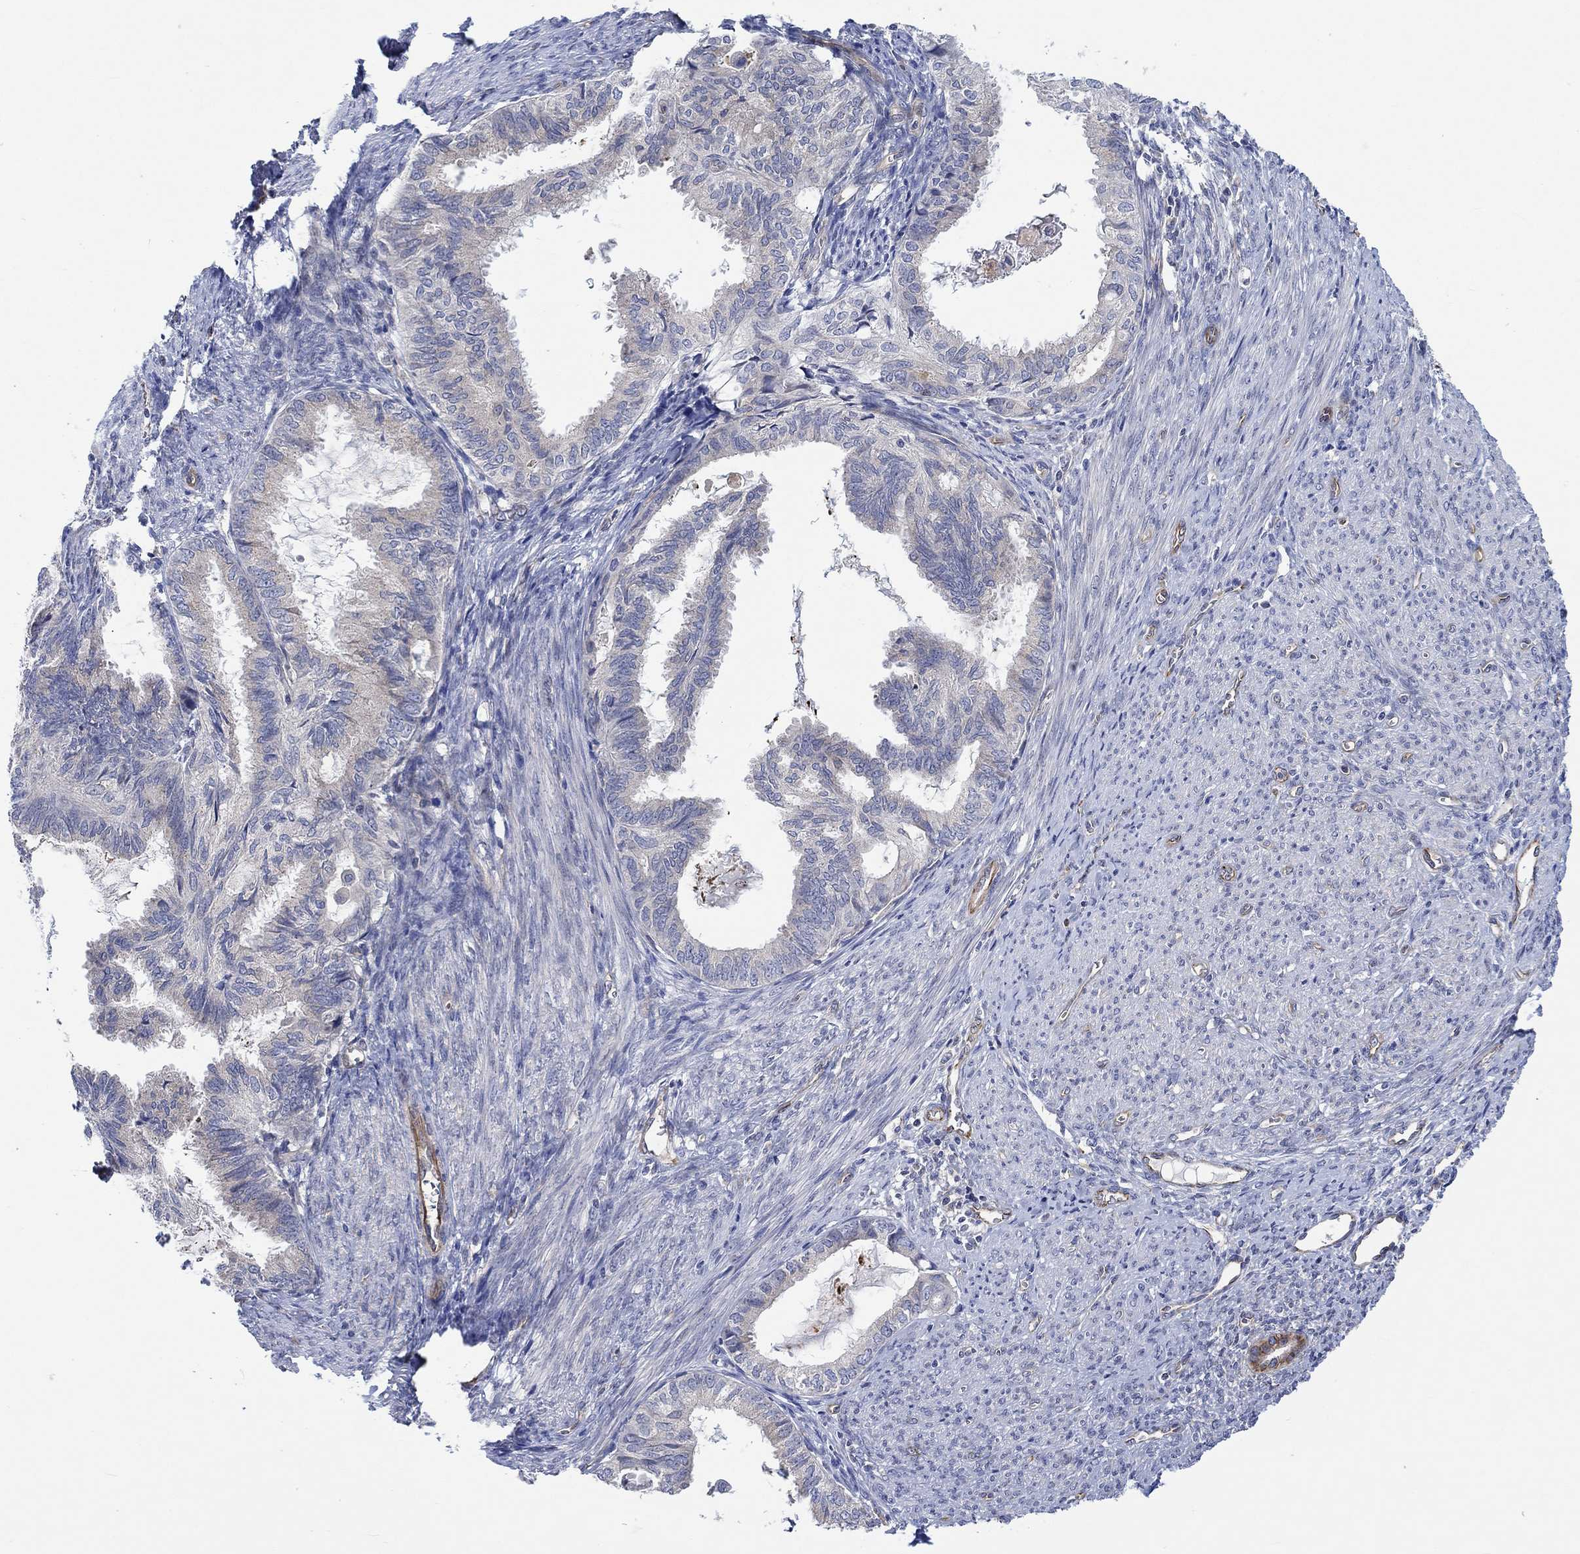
{"staining": {"intensity": "negative", "quantity": "none", "location": "none"}, "tissue": "endometrial cancer", "cell_type": "Tumor cells", "image_type": "cancer", "snomed": [{"axis": "morphology", "description": "Adenocarcinoma, NOS"}, {"axis": "topography", "description": "Endometrium"}], "caption": "Image shows no protein positivity in tumor cells of adenocarcinoma (endometrial) tissue. Brightfield microscopy of immunohistochemistry (IHC) stained with DAB (brown) and hematoxylin (blue), captured at high magnification.", "gene": "CAMK1D", "patient": {"sex": "female", "age": 86}}